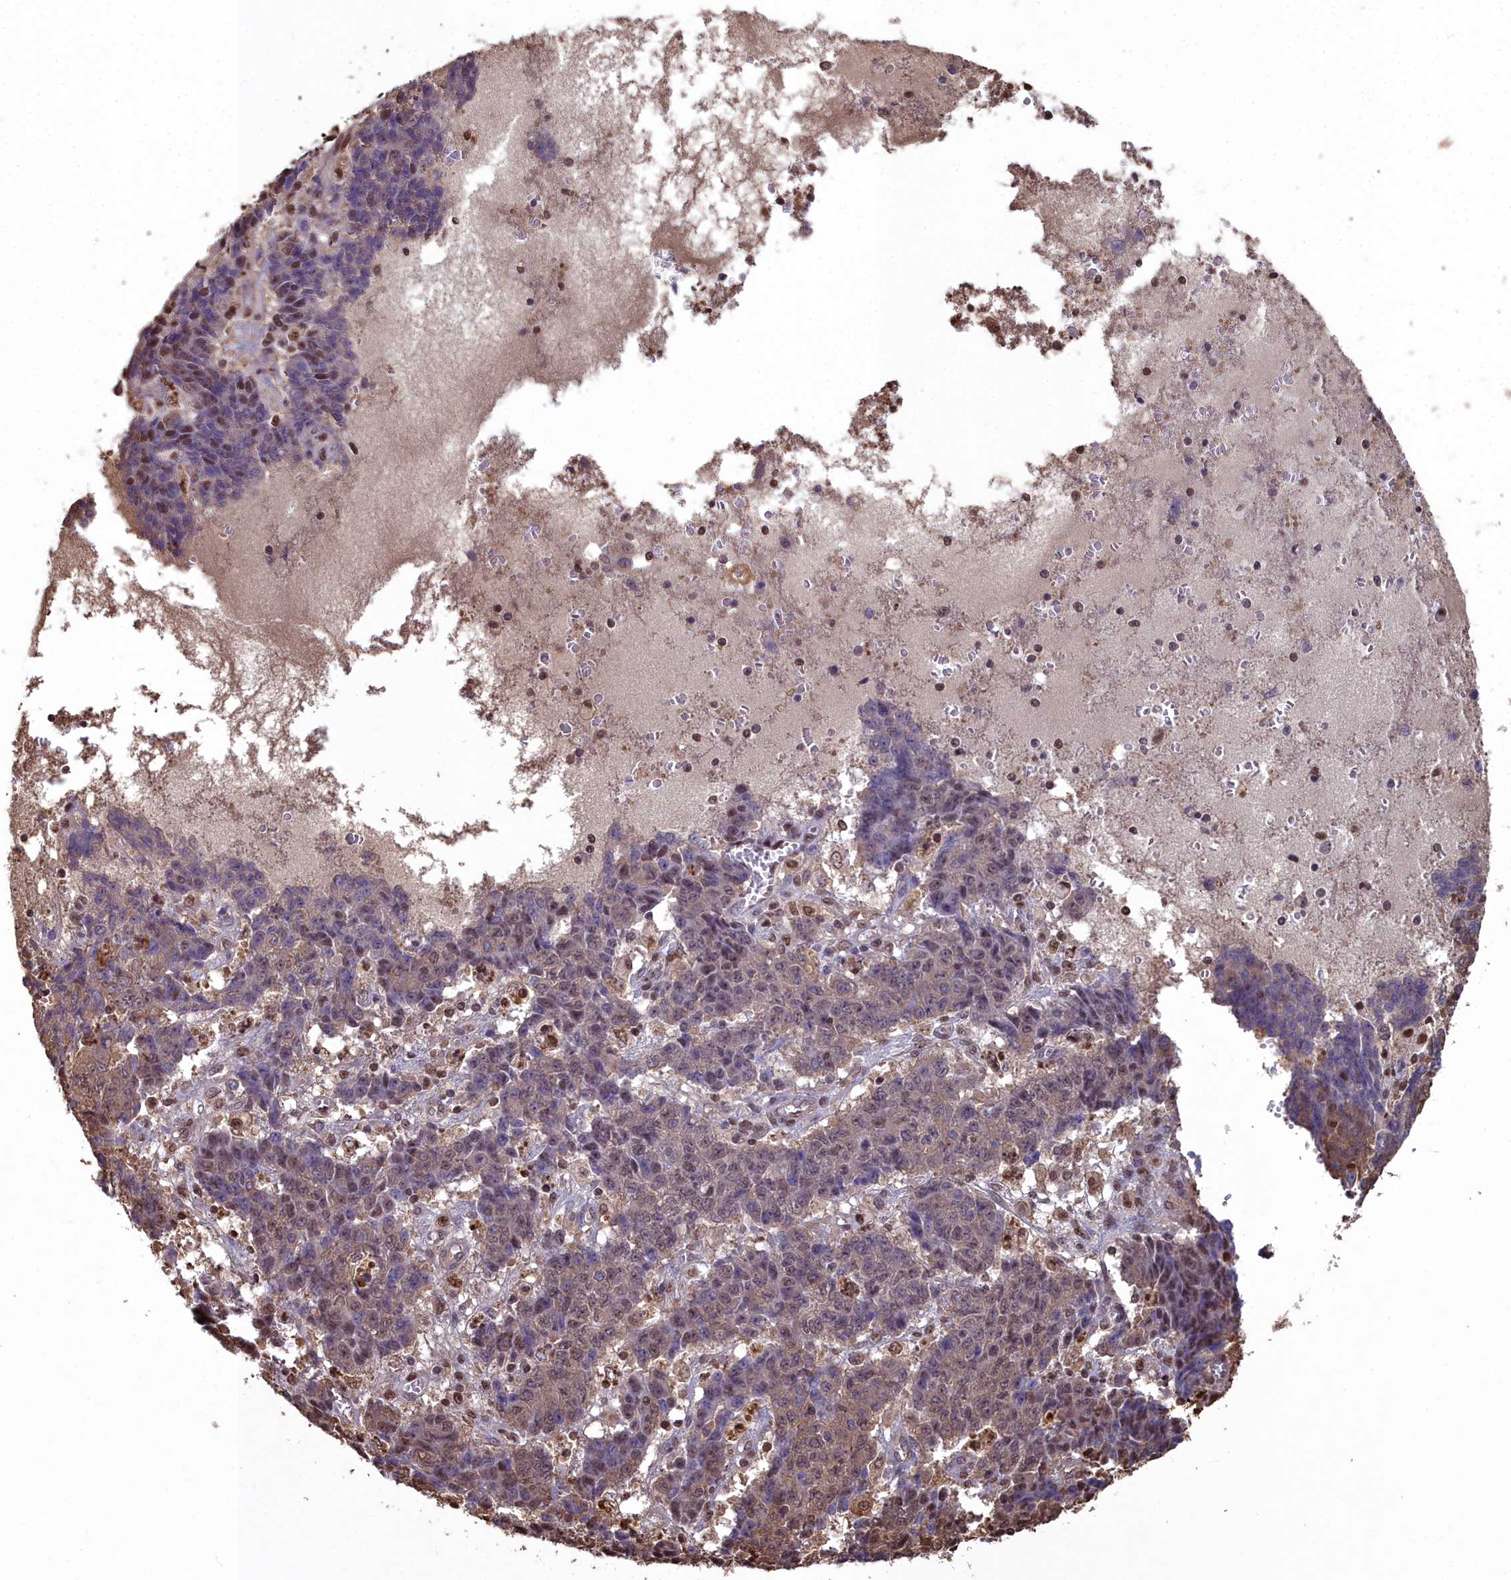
{"staining": {"intensity": "moderate", "quantity": ">75%", "location": "nuclear"}, "tissue": "ovarian cancer", "cell_type": "Tumor cells", "image_type": "cancer", "snomed": [{"axis": "morphology", "description": "Carcinoma, endometroid"}, {"axis": "topography", "description": "Ovary"}], "caption": "An image of ovarian endometroid carcinoma stained for a protein shows moderate nuclear brown staining in tumor cells. (DAB IHC, brown staining for protein, blue staining for nuclei).", "gene": "GAPDH", "patient": {"sex": "female", "age": 42}}